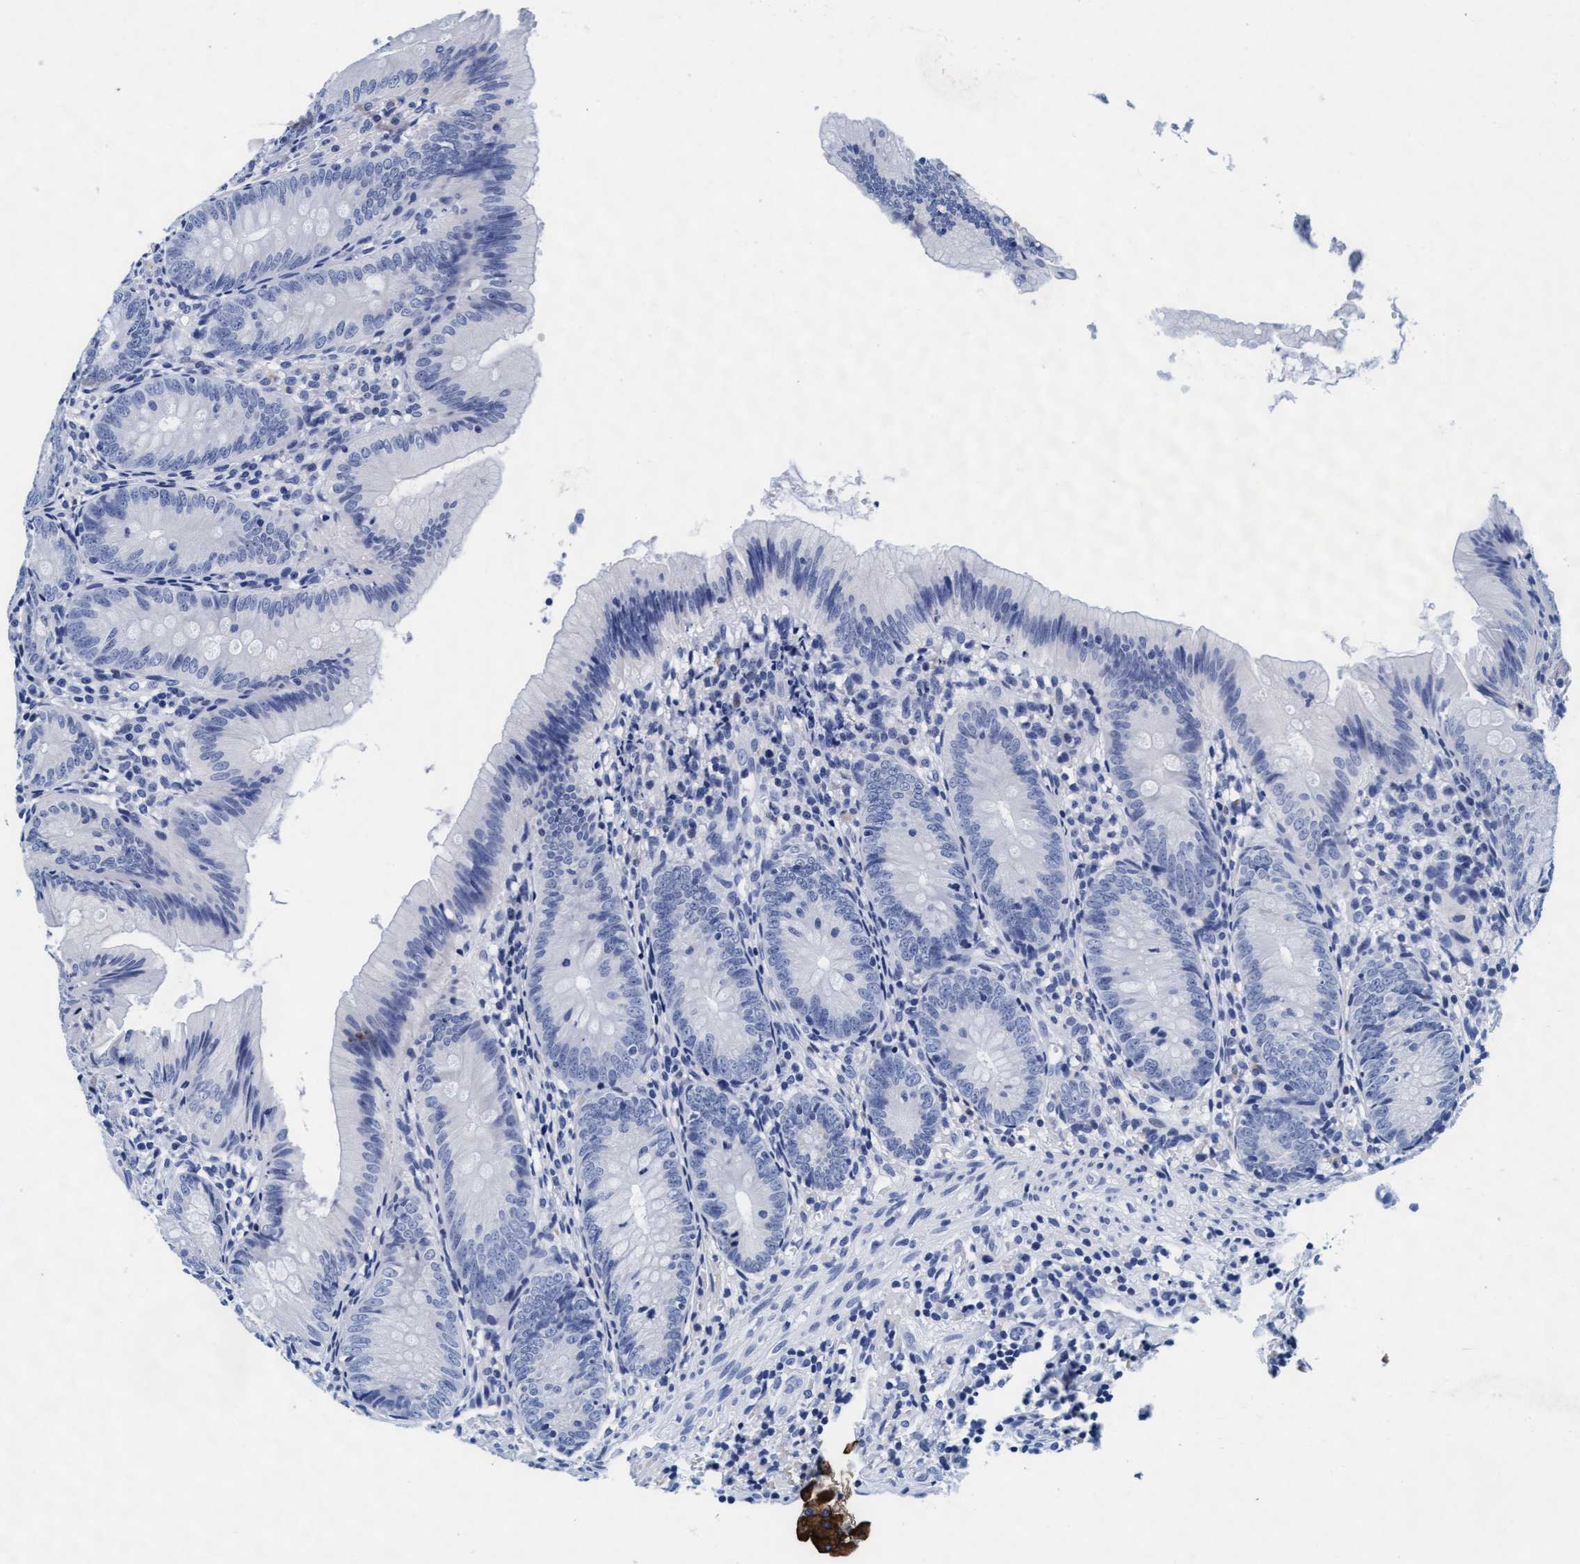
{"staining": {"intensity": "negative", "quantity": "none", "location": "none"}, "tissue": "appendix", "cell_type": "Glandular cells", "image_type": "normal", "snomed": [{"axis": "morphology", "description": "Normal tissue, NOS"}, {"axis": "topography", "description": "Appendix"}], "caption": "This is an immunohistochemistry photomicrograph of unremarkable human appendix. There is no positivity in glandular cells.", "gene": "ARSG", "patient": {"sex": "male", "age": 1}}